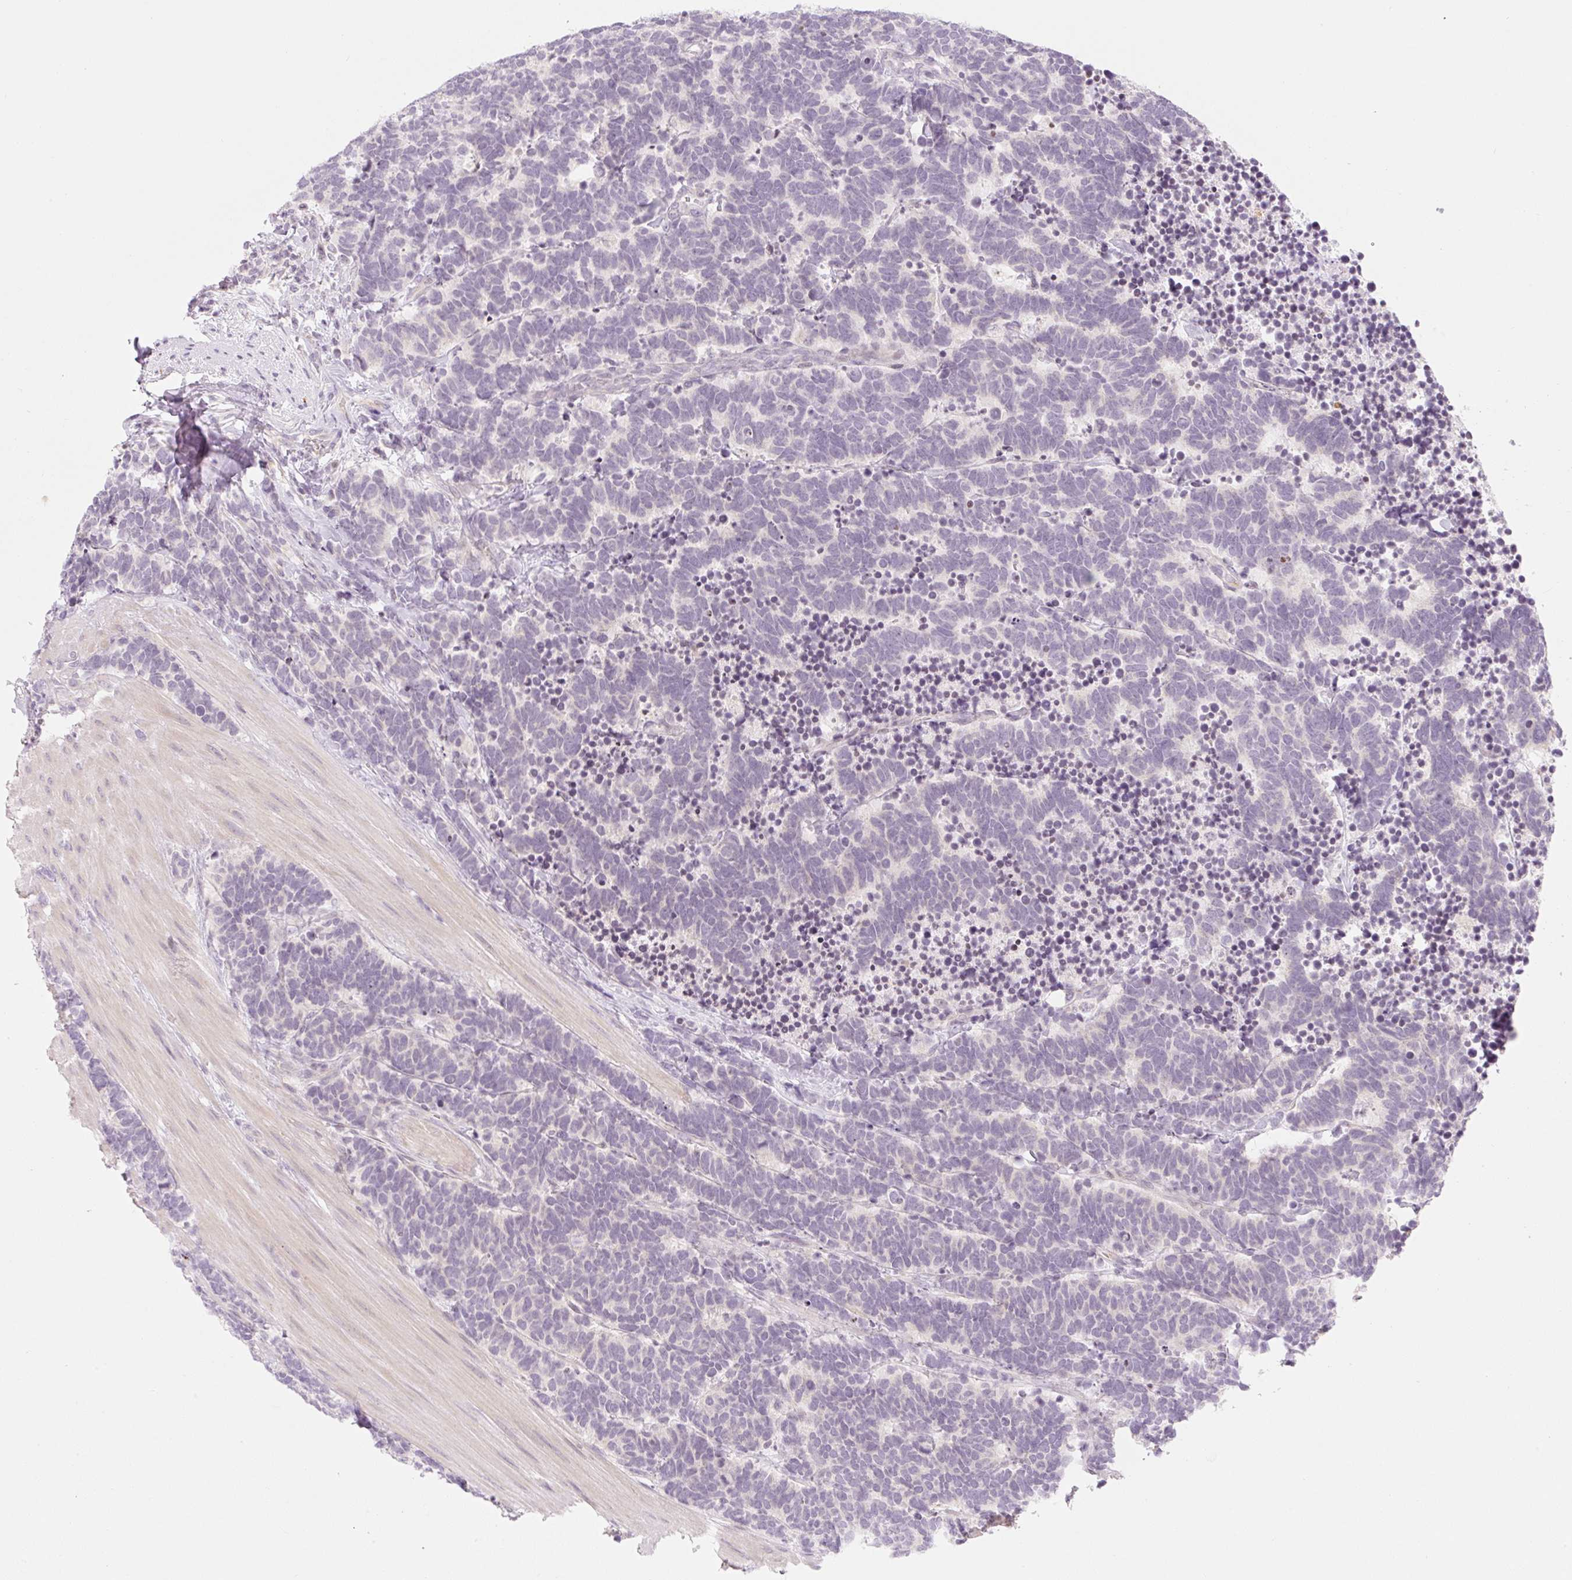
{"staining": {"intensity": "negative", "quantity": "none", "location": "none"}, "tissue": "carcinoid", "cell_type": "Tumor cells", "image_type": "cancer", "snomed": [{"axis": "morphology", "description": "Carcinoma, NOS"}, {"axis": "morphology", "description": "Carcinoid, malignant, NOS"}, {"axis": "topography", "description": "Urinary bladder"}], "caption": "This is a image of immunohistochemistry staining of carcinoid, which shows no staining in tumor cells.", "gene": "CASKIN1", "patient": {"sex": "male", "age": 57}}